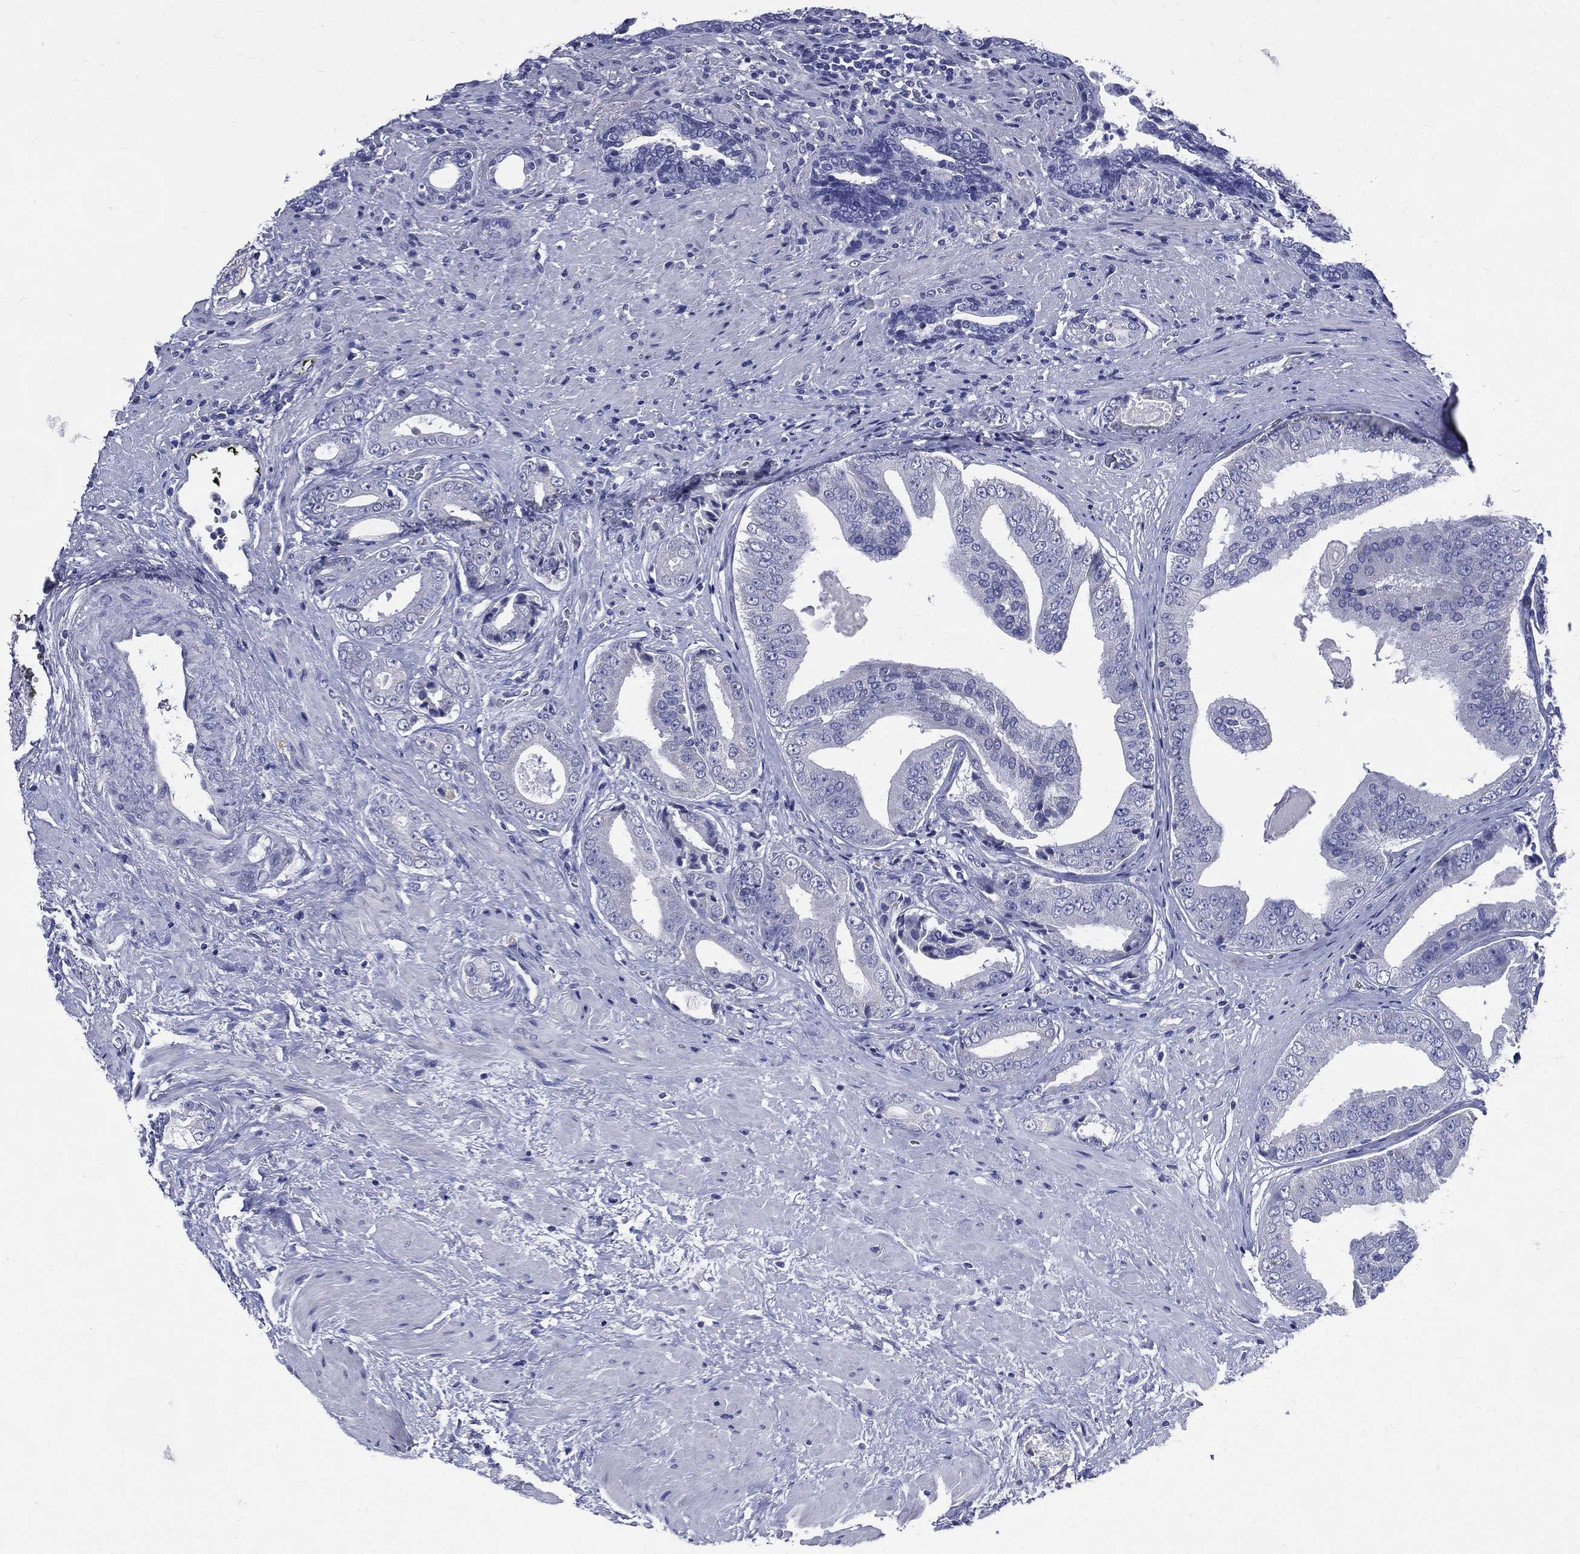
{"staining": {"intensity": "negative", "quantity": "none", "location": "none"}, "tissue": "prostate cancer", "cell_type": "Tumor cells", "image_type": "cancer", "snomed": [{"axis": "morphology", "description": "Adenocarcinoma, Low grade"}, {"axis": "topography", "description": "Prostate and seminal vesicle, NOS"}], "caption": "DAB (3,3'-diaminobenzidine) immunohistochemical staining of human adenocarcinoma (low-grade) (prostate) reveals no significant expression in tumor cells.", "gene": "DPYS", "patient": {"sex": "male", "age": 61}}